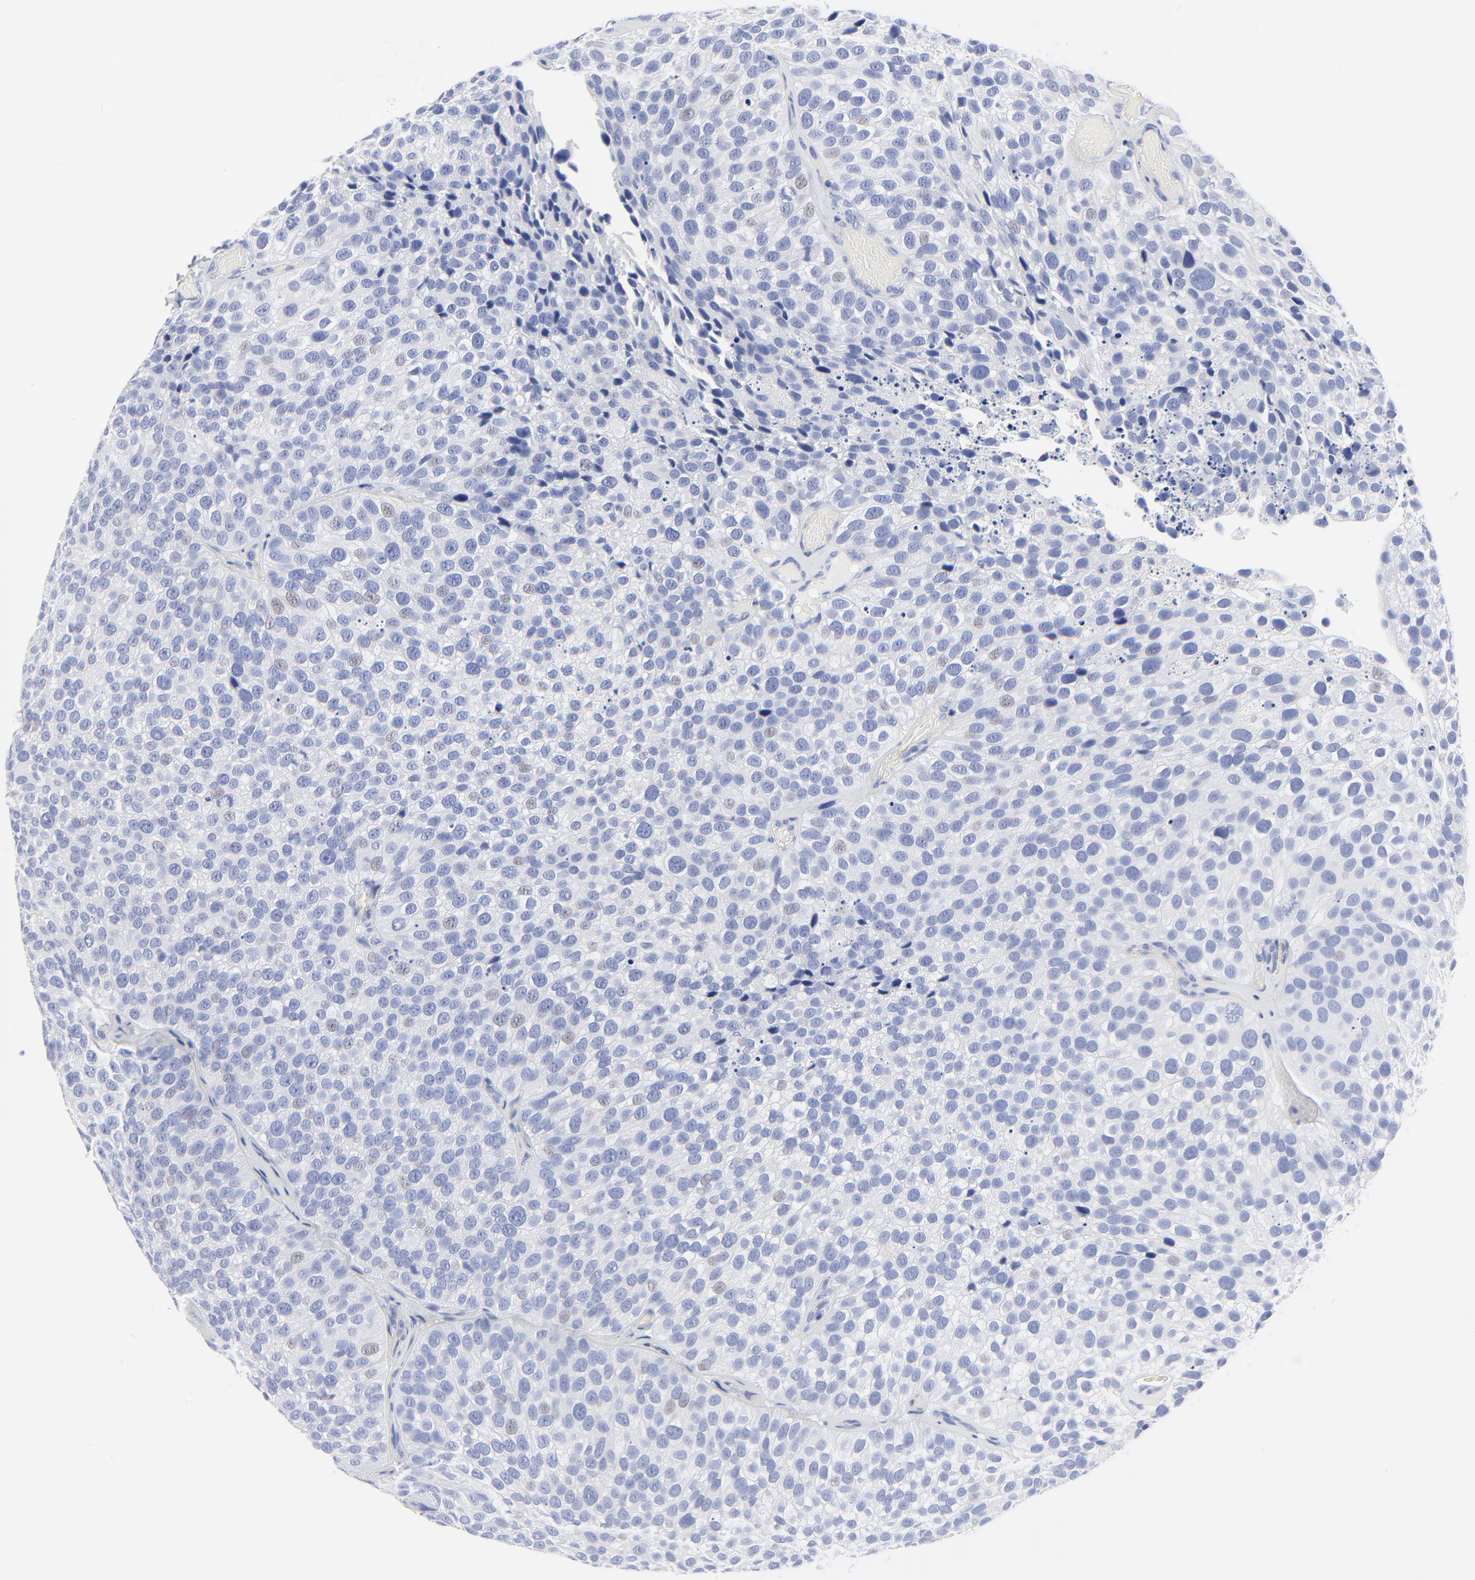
{"staining": {"intensity": "negative", "quantity": "none", "location": "none"}, "tissue": "urothelial cancer", "cell_type": "Tumor cells", "image_type": "cancer", "snomed": [{"axis": "morphology", "description": "Urothelial carcinoma, High grade"}, {"axis": "topography", "description": "Urinary bladder"}], "caption": "Tumor cells show no significant positivity in urothelial cancer. The staining is performed using DAB brown chromogen with nuclei counter-stained in using hematoxylin.", "gene": "PSD3", "patient": {"sex": "male", "age": 72}}